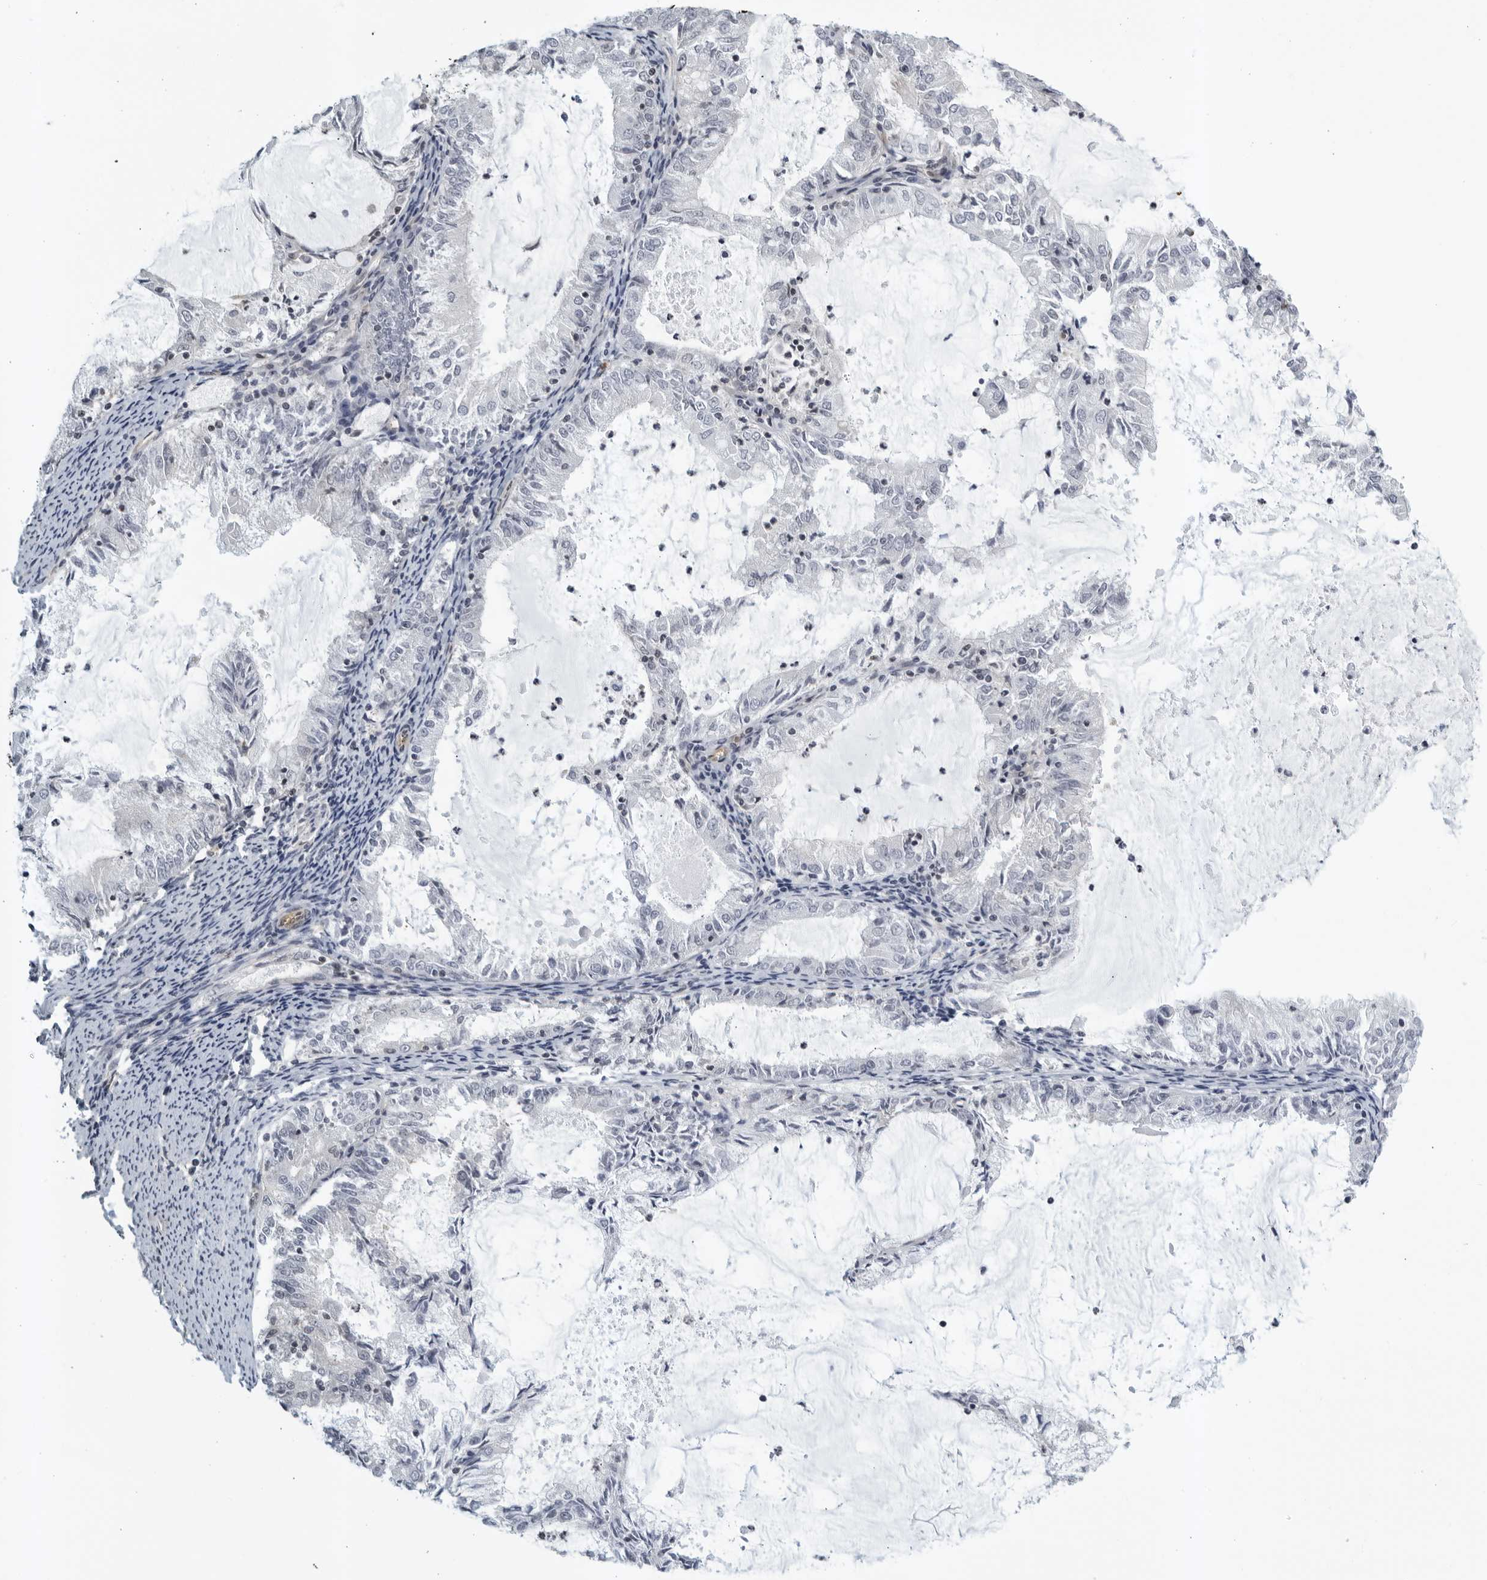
{"staining": {"intensity": "negative", "quantity": "none", "location": "none"}, "tissue": "endometrial cancer", "cell_type": "Tumor cells", "image_type": "cancer", "snomed": [{"axis": "morphology", "description": "Adenocarcinoma, NOS"}, {"axis": "topography", "description": "Endometrium"}], "caption": "Immunohistochemistry photomicrograph of endometrial adenocarcinoma stained for a protein (brown), which reveals no expression in tumor cells.", "gene": "SERTAD4", "patient": {"sex": "female", "age": 57}}